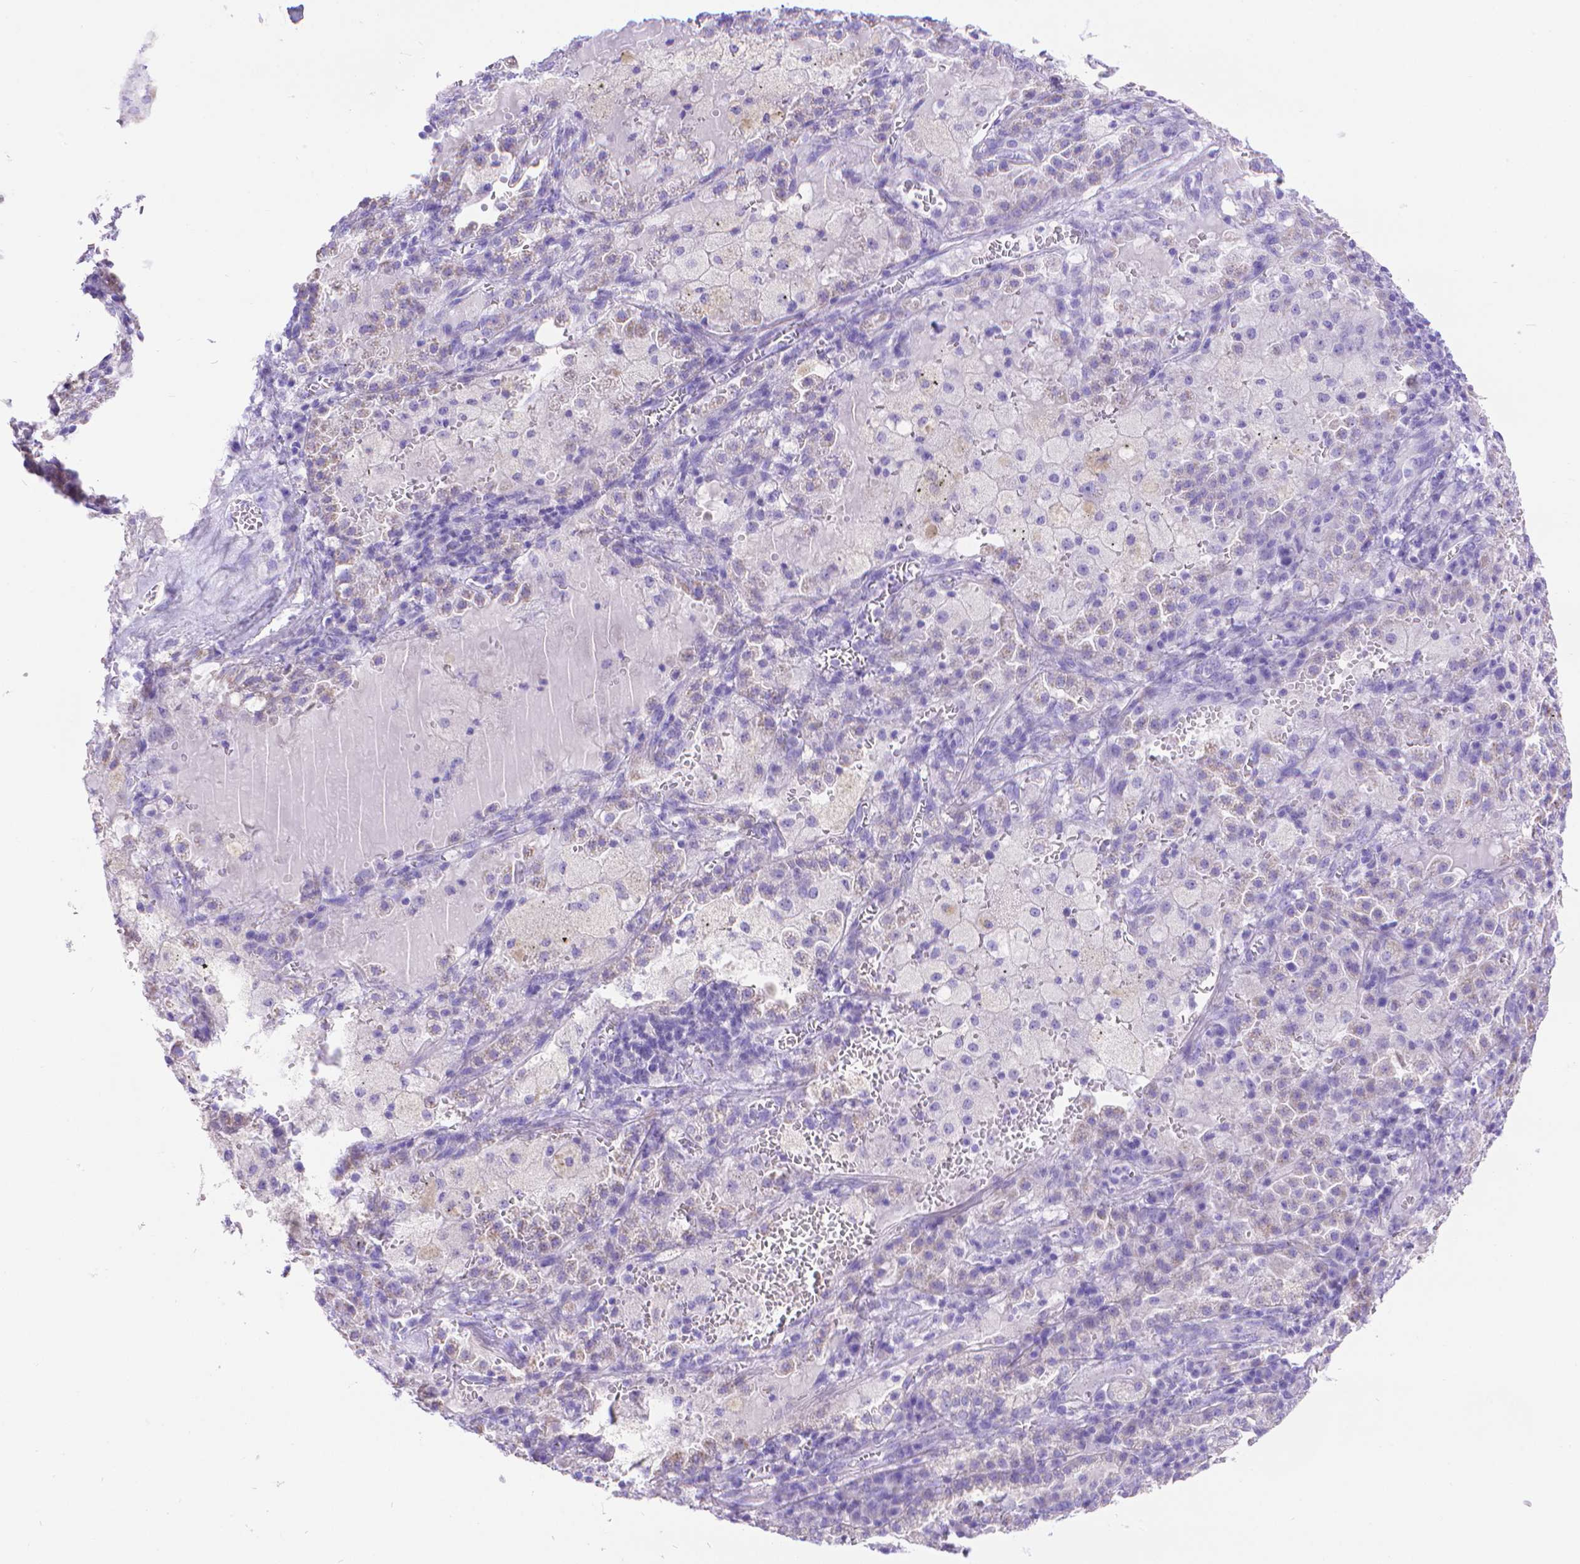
{"staining": {"intensity": "negative", "quantity": "none", "location": "none"}, "tissue": "lung cancer", "cell_type": "Tumor cells", "image_type": "cancer", "snomed": [{"axis": "morphology", "description": "Adenocarcinoma, NOS"}, {"axis": "topography", "description": "Lung"}], "caption": "Tumor cells are negative for brown protein staining in adenocarcinoma (lung).", "gene": "DHRS2", "patient": {"sex": "male", "age": 57}}